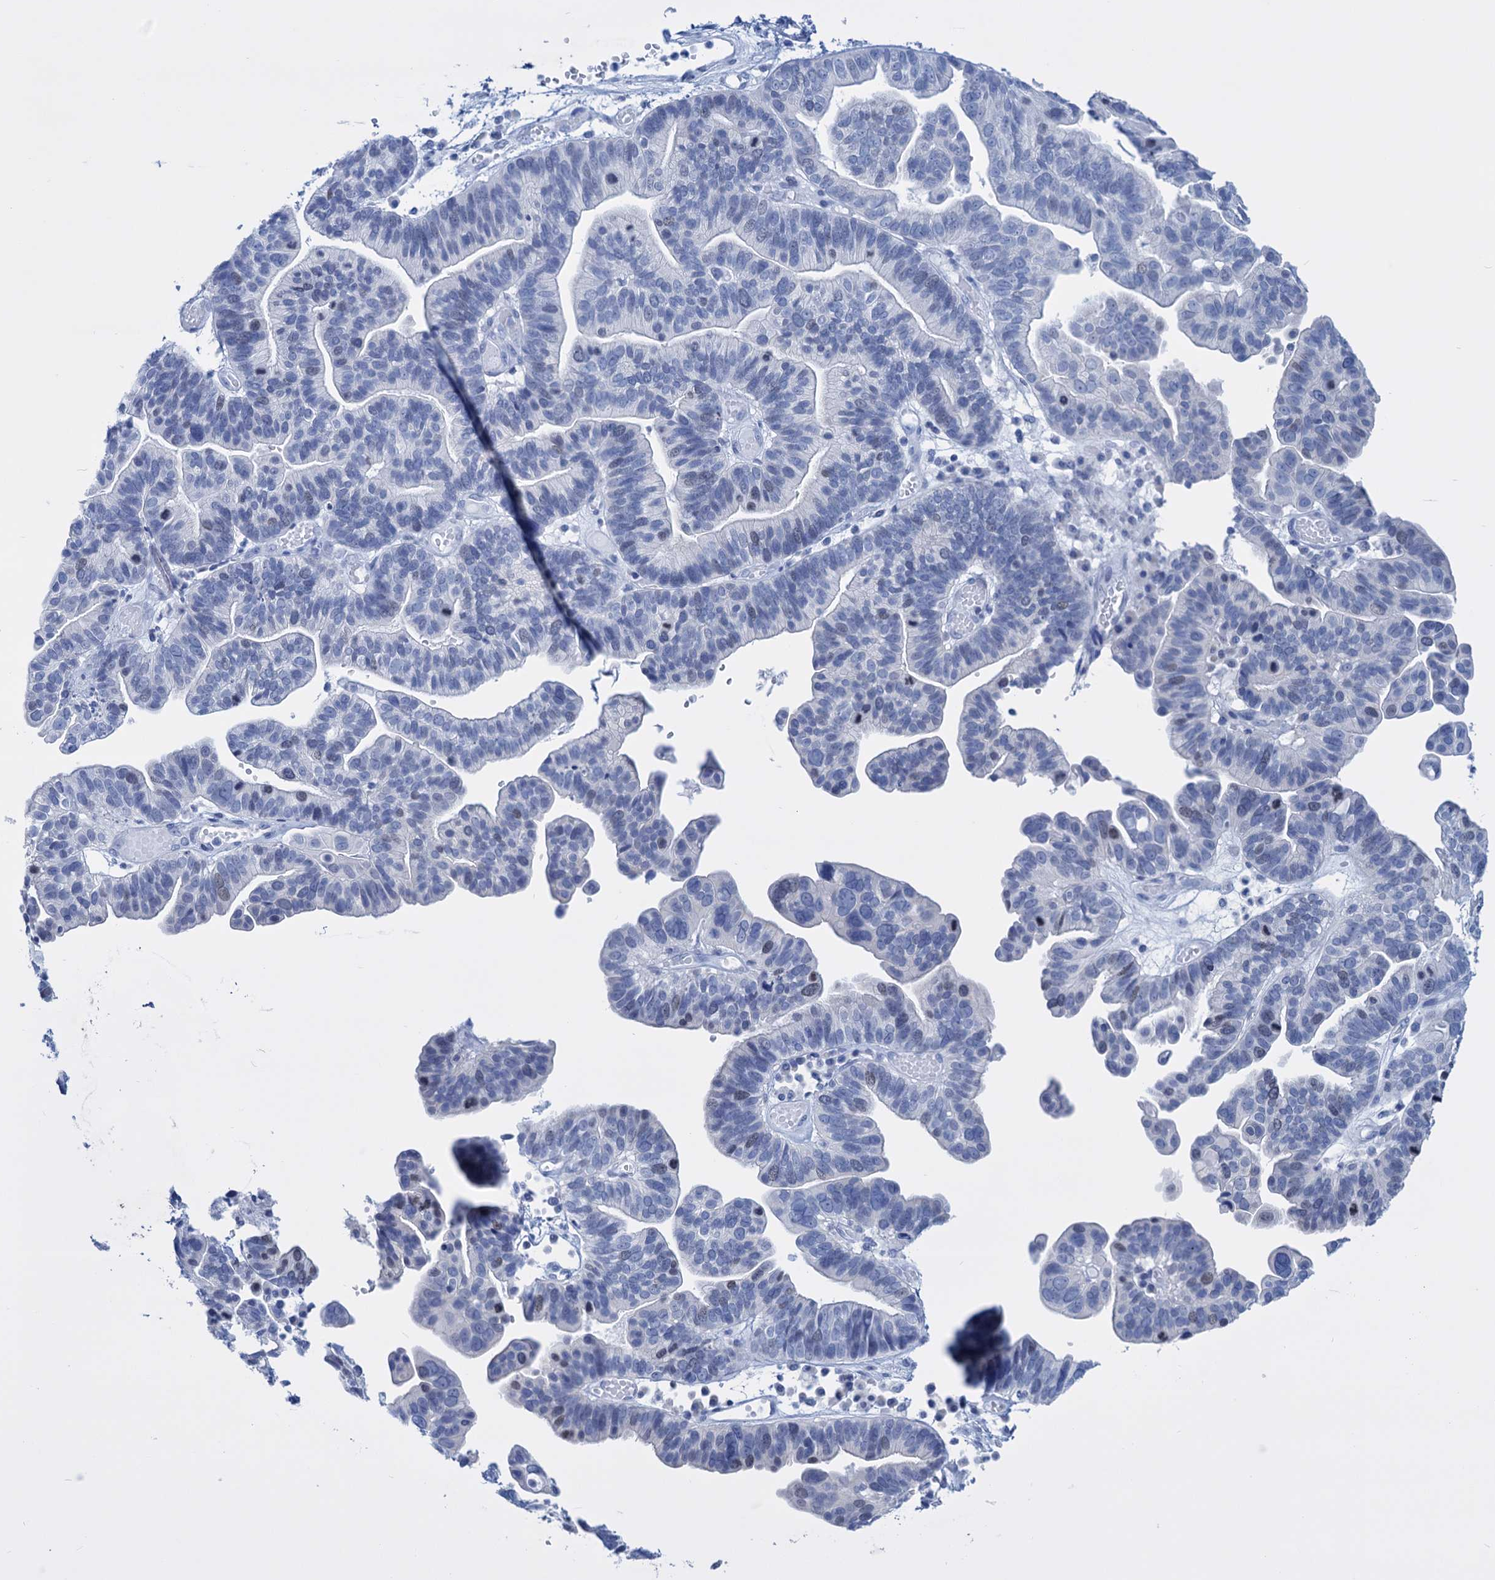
{"staining": {"intensity": "negative", "quantity": "none", "location": "none"}, "tissue": "ovarian cancer", "cell_type": "Tumor cells", "image_type": "cancer", "snomed": [{"axis": "morphology", "description": "Cystadenocarcinoma, serous, NOS"}, {"axis": "topography", "description": "Ovary"}], "caption": "This is an immunohistochemistry micrograph of ovarian cancer (serous cystadenocarcinoma). There is no expression in tumor cells.", "gene": "FBXW12", "patient": {"sex": "female", "age": 56}}